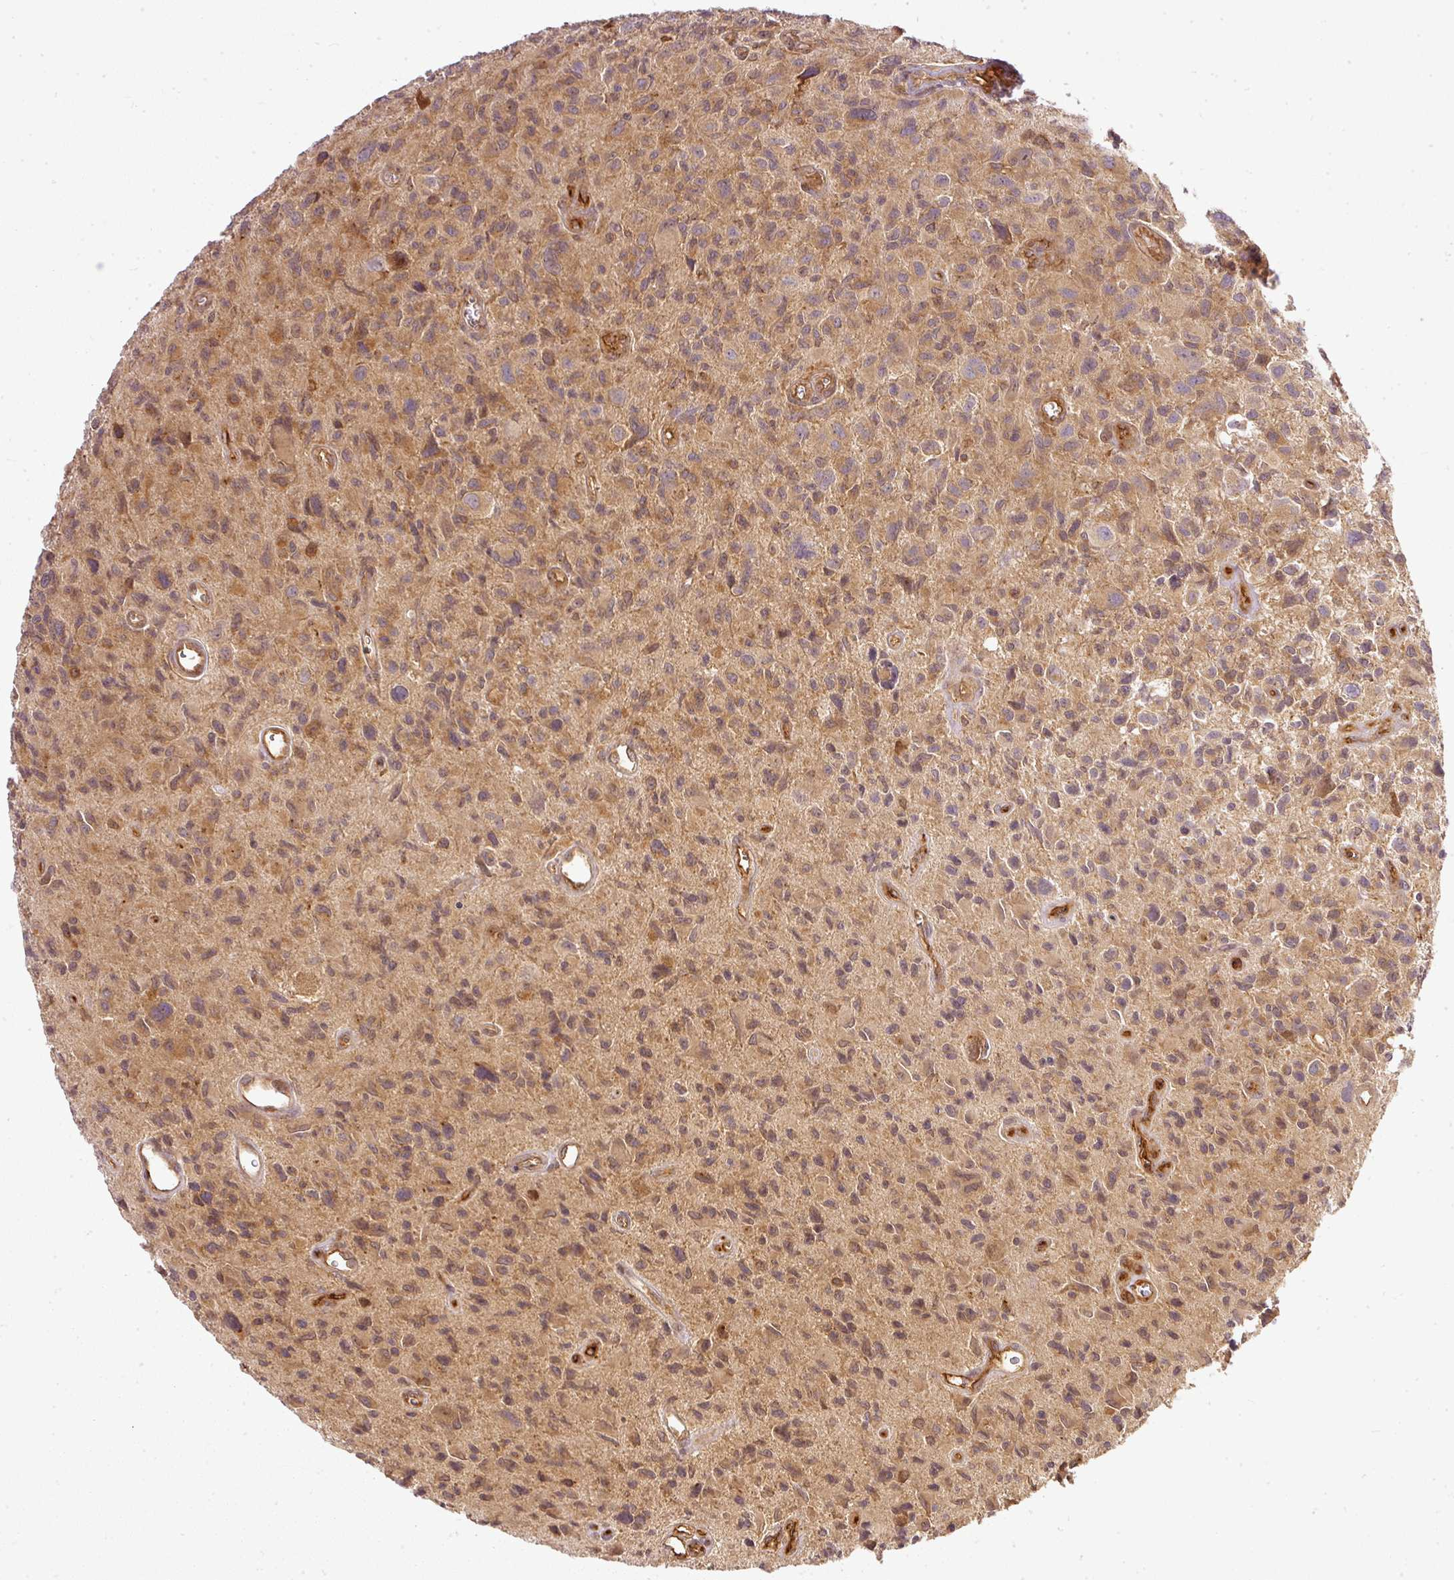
{"staining": {"intensity": "moderate", "quantity": ">75%", "location": "cytoplasmic/membranous"}, "tissue": "glioma", "cell_type": "Tumor cells", "image_type": "cancer", "snomed": [{"axis": "morphology", "description": "Glioma, malignant, High grade"}, {"axis": "topography", "description": "Brain"}], "caption": "Tumor cells demonstrate moderate cytoplasmic/membranous staining in approximately >75% of cells in malignant high-grade glioma.", "gene": "MIF4GD", "patient": {"sex": "male", "age": 76}}